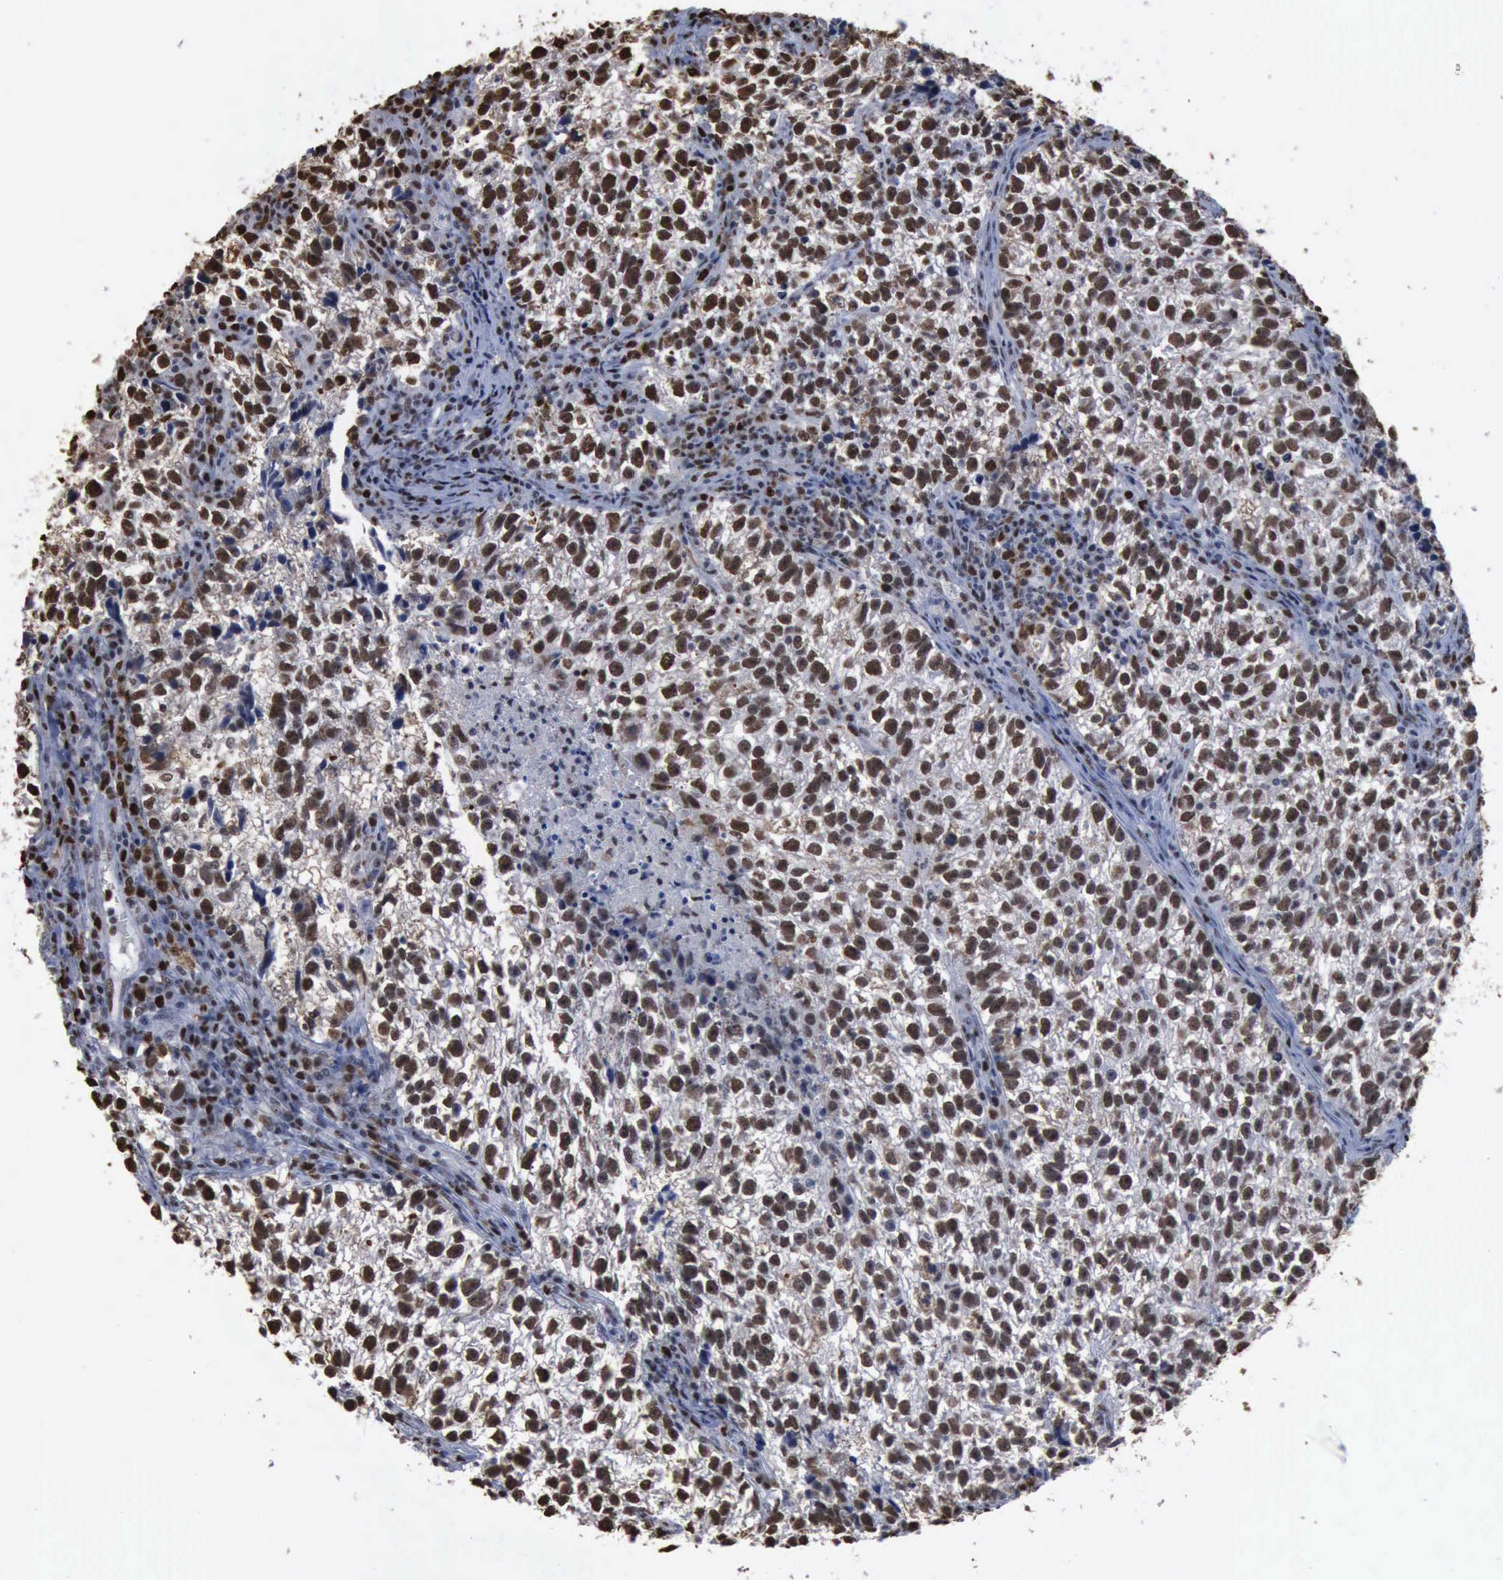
{"staining": {"intensity": "moderate", "quantity": ">75%", "location": "nuclear"}, "tissue": "testis cancer", "cell_type": "Tumor cells", "image_type": "cancer", "snomed": [{"axis": "morphology", "description": "Seminoma, NOS"}, {"axis": "topography", "description": "Testis"}], "caption": "The photomicrograph exhibits staining of testis cancer (seminoma), revealing moderate nuclear protein positivity (brown color) within tumor cells.", "gene": "PCNA", "patient": {"sex": "male", "age": 38}}